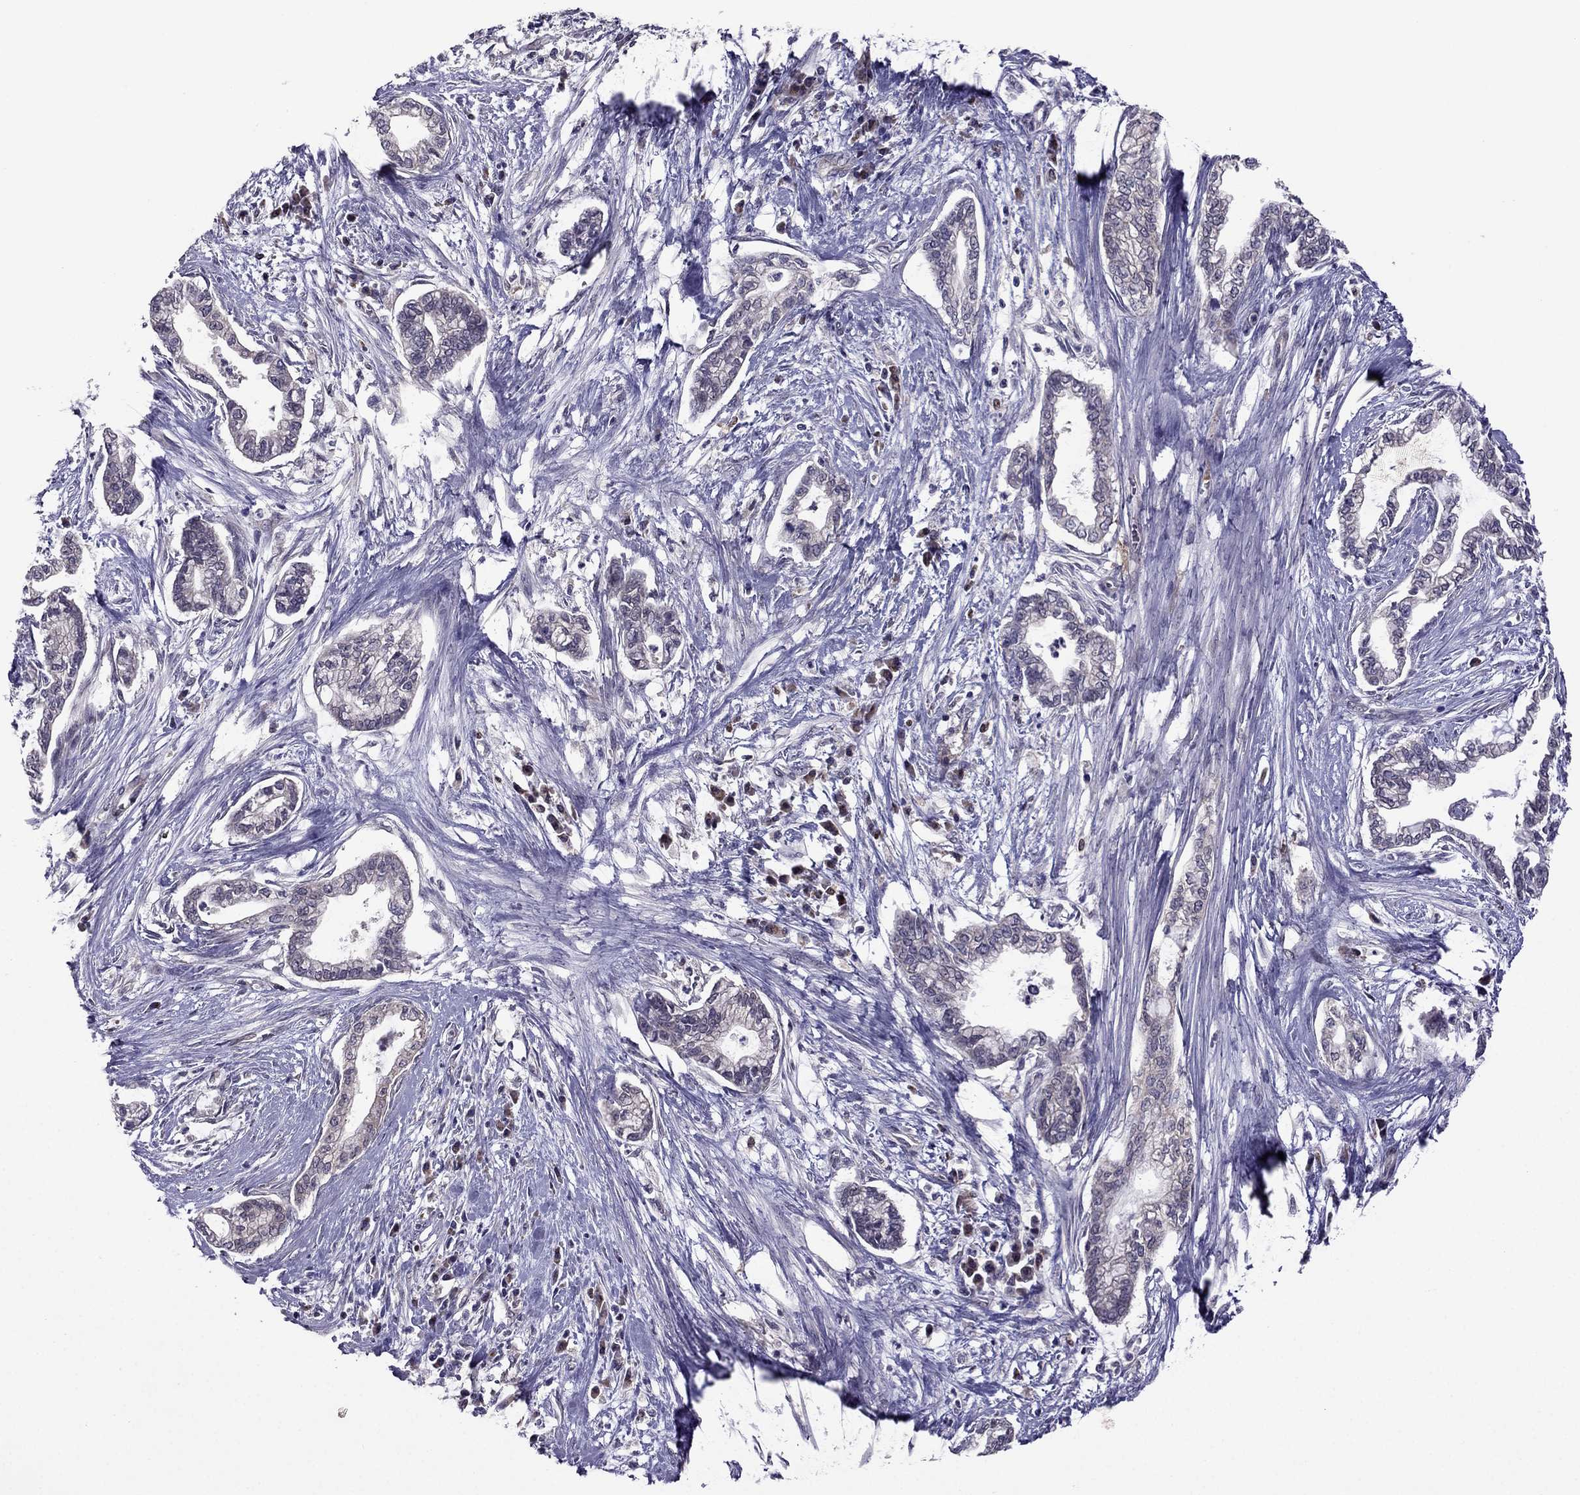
{"staining": {"intensity": "negative", "quantity": "none", "location": "none"}, "tissue": "cervical cancer", "cell_type": "Tumor cells", "image_type": "cancer", "snomed": [{"axis": "morphology", "description": "Adenocarcinoma, NOS"}, {"axis": "topography", "description": "Cervix"}], "caption": "DAB (3,3'-diaminobenzidine) immunohistochemical staining of human cervical cancer (adenocarcinoma) demonstrates no significant staining in tumor cells. (DAB (3,3'-diaminobenzidine) IHC with hematoxylin counter stain).", "gene": "CDK5", "patient": {"sex": "female", "age": 62}}